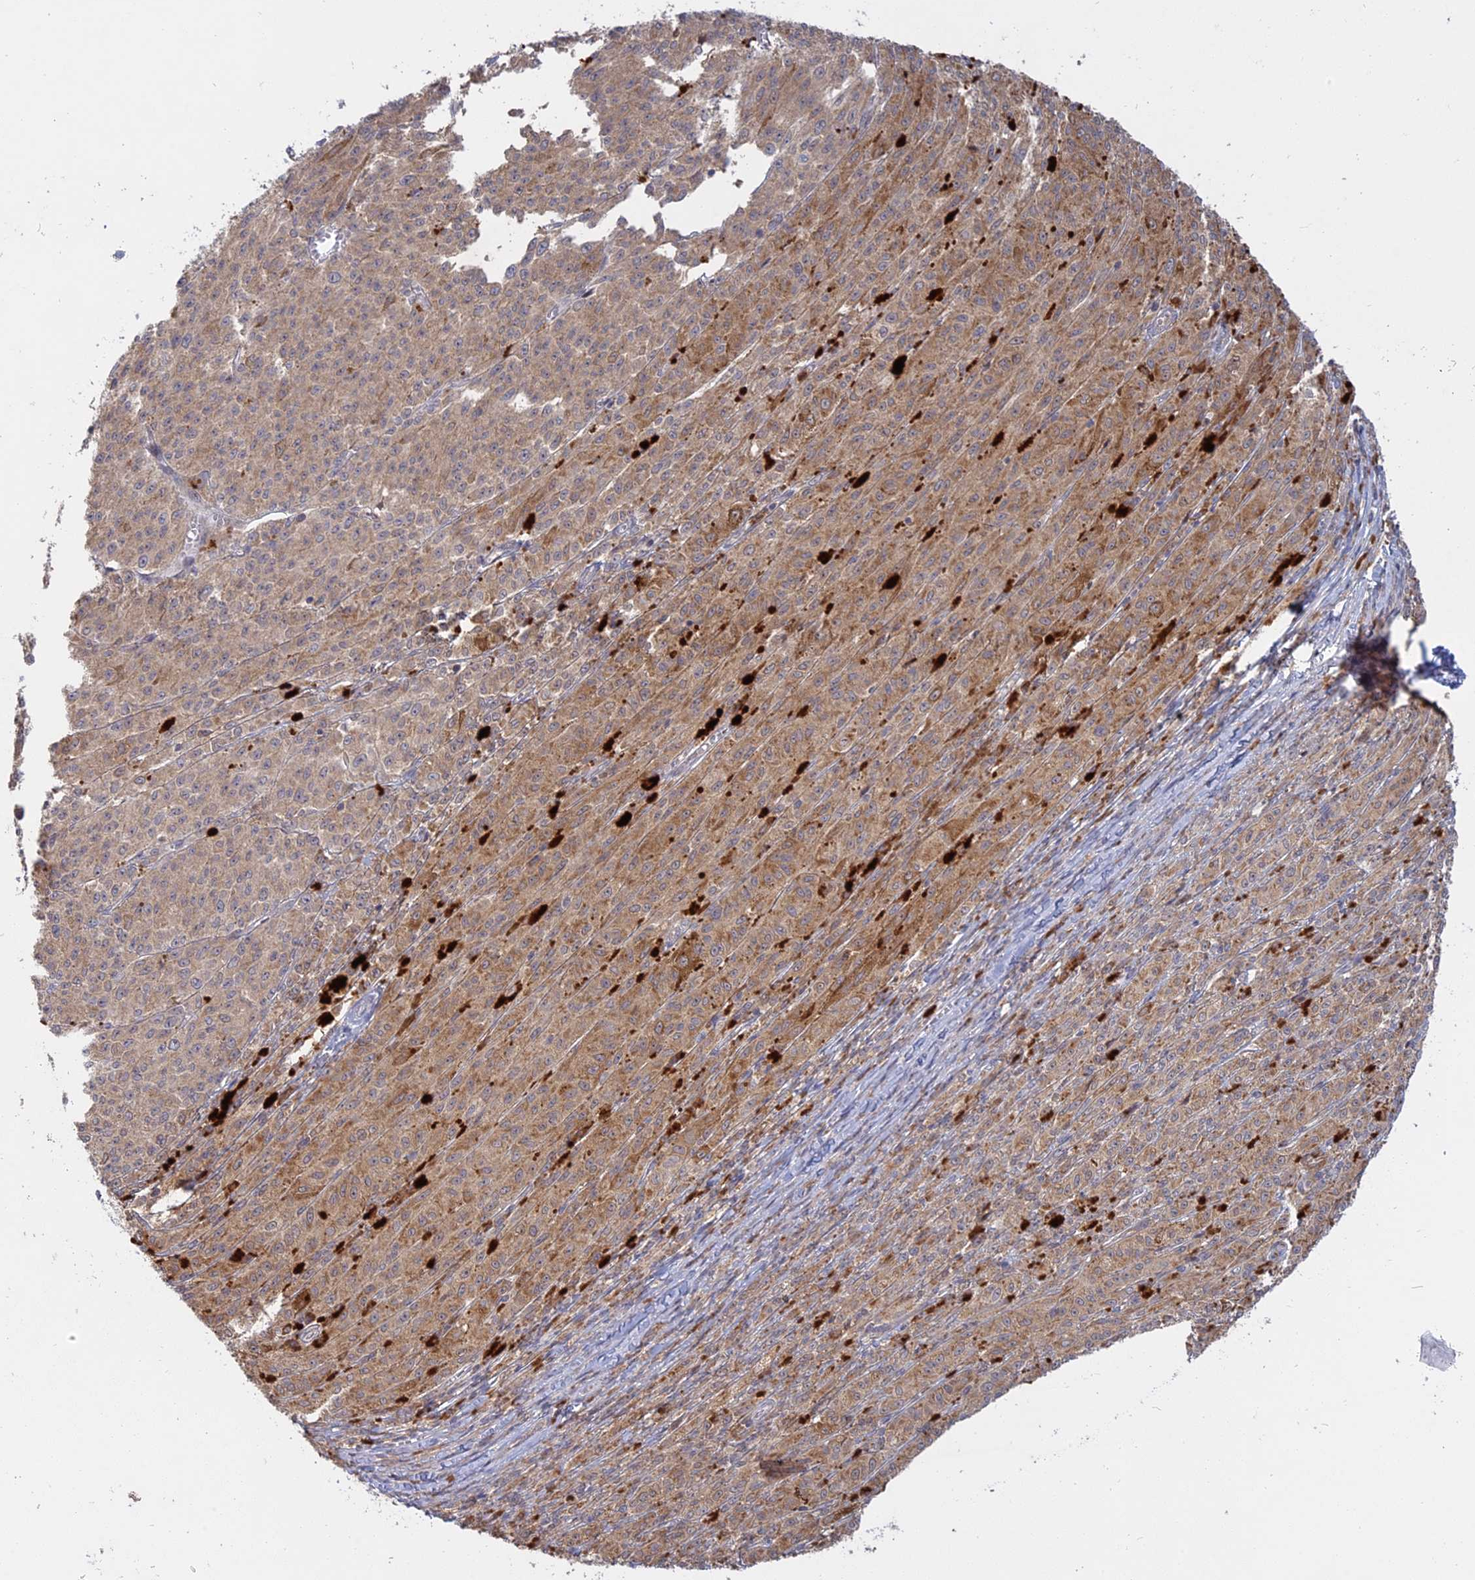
{"staining": {"intensity": "weak", "quantity": ">75%", "location": "cytoplasmic/membranous"}, "tissue": "melanoma", "cell_type": "Tumor cells", "image_type": "cancer", "snomed": [{"axis": "morphology", "description": "Malignant melanoma, NOS"}, {"axis": "topography", "description": "Skin"}], "caption": "Protein staining of melanoma tissue shows weak cytoplasmic/membranous expression in about >75% of tumor cells.", "gene": "TMEM208", "patient": {"sex": "female", "age": 52}}